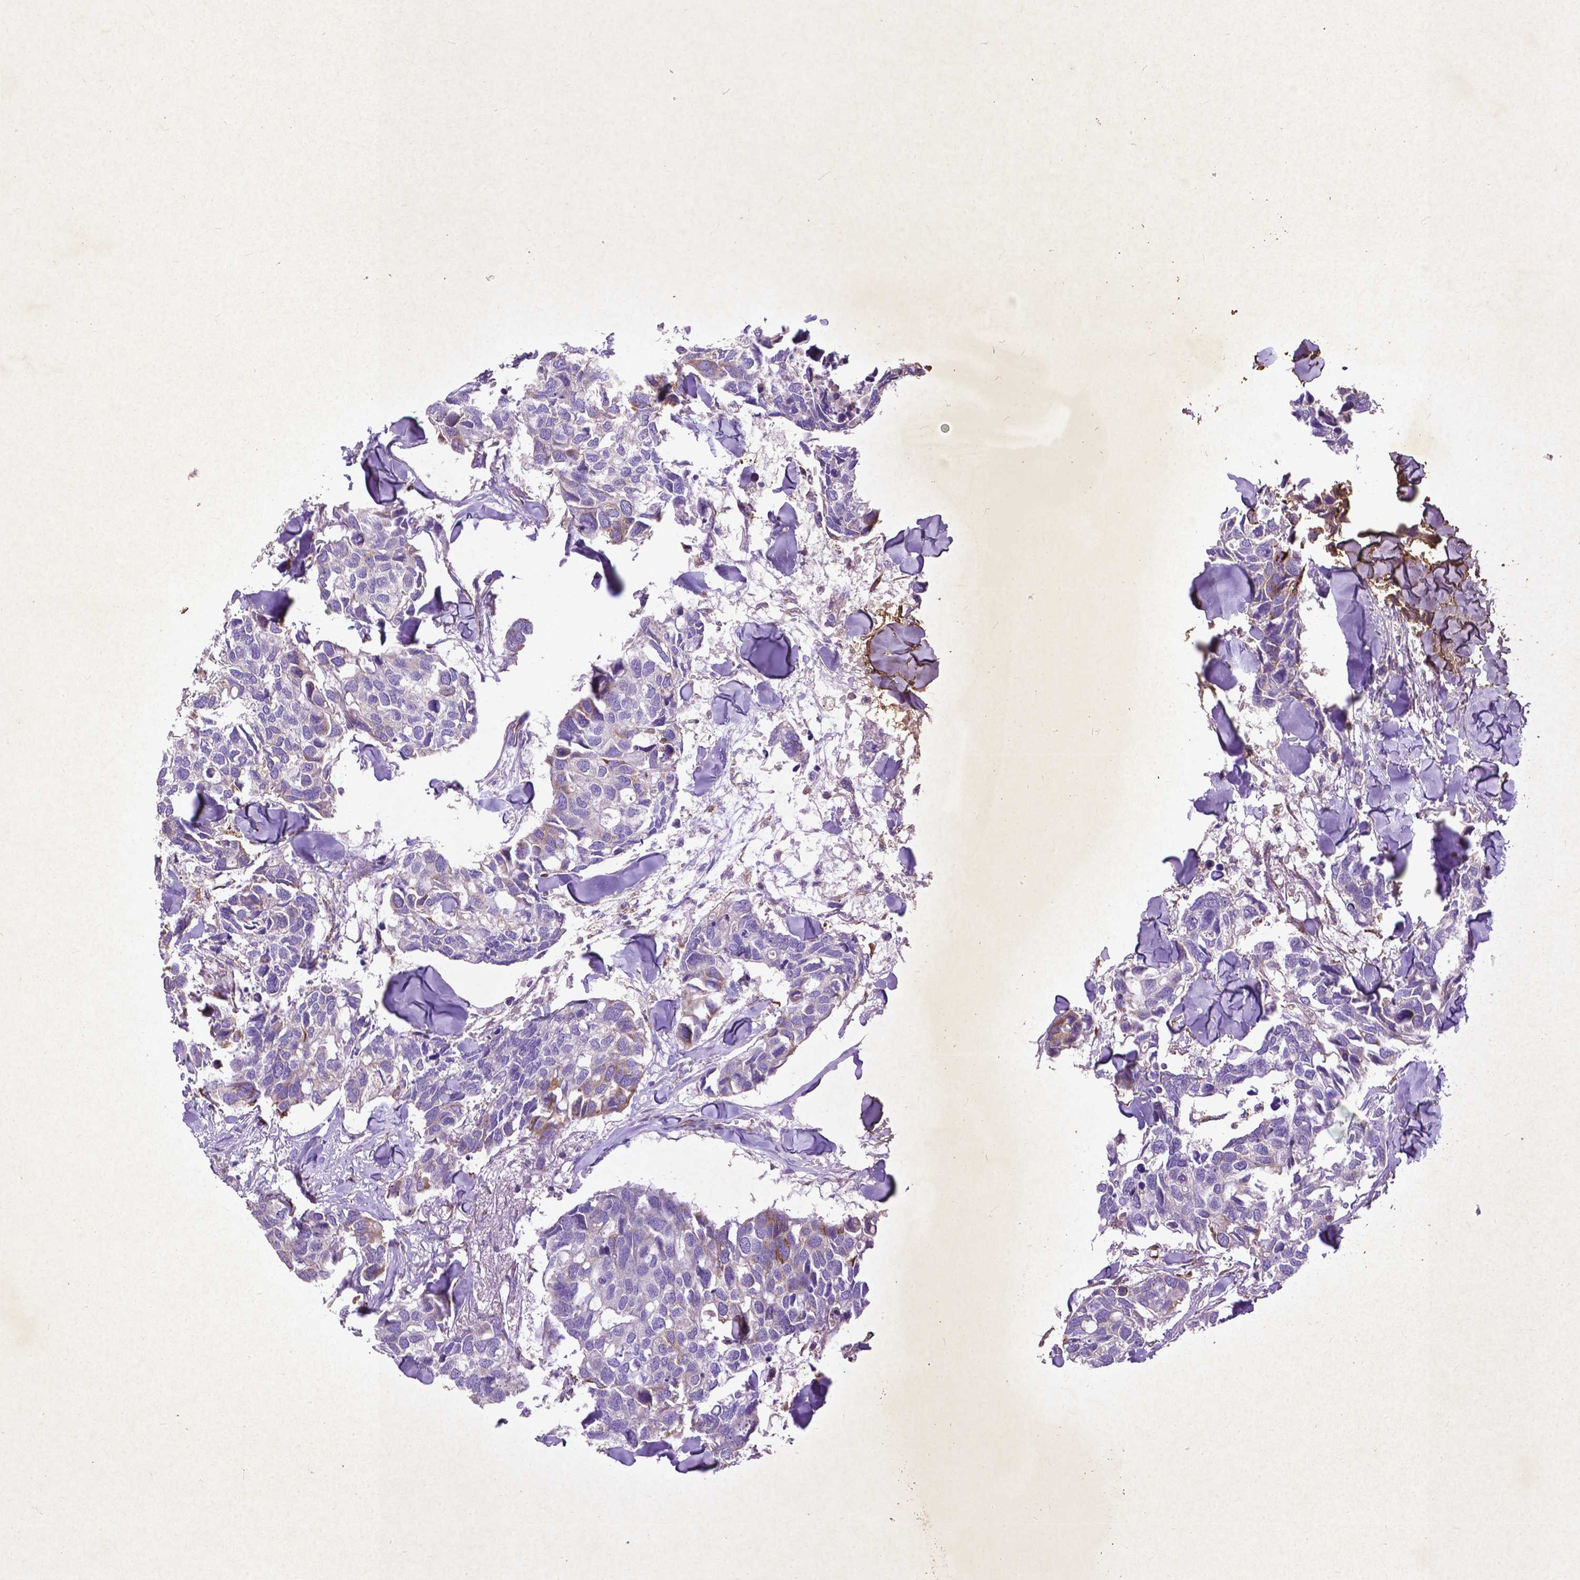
{"staining": {"intensity": "weak", "quantity": "<25%", "location": "cytoplasmic/membranous"}, "tissue": "breast cancer", "cell_type": "Tumor cells", "image_type": "cancer", "snomed": [{"axis": "morphology", "description": "Duct carcinoma"}, {"axis": "topography", "description": "Breast"}], "caption": "Immunohistochemistry (IHC) of breast invasive ductal carcinoma reveals no expression in tumor cells.", "gene": "THEGL", "patient": {"sex": "female", "age": 83}}